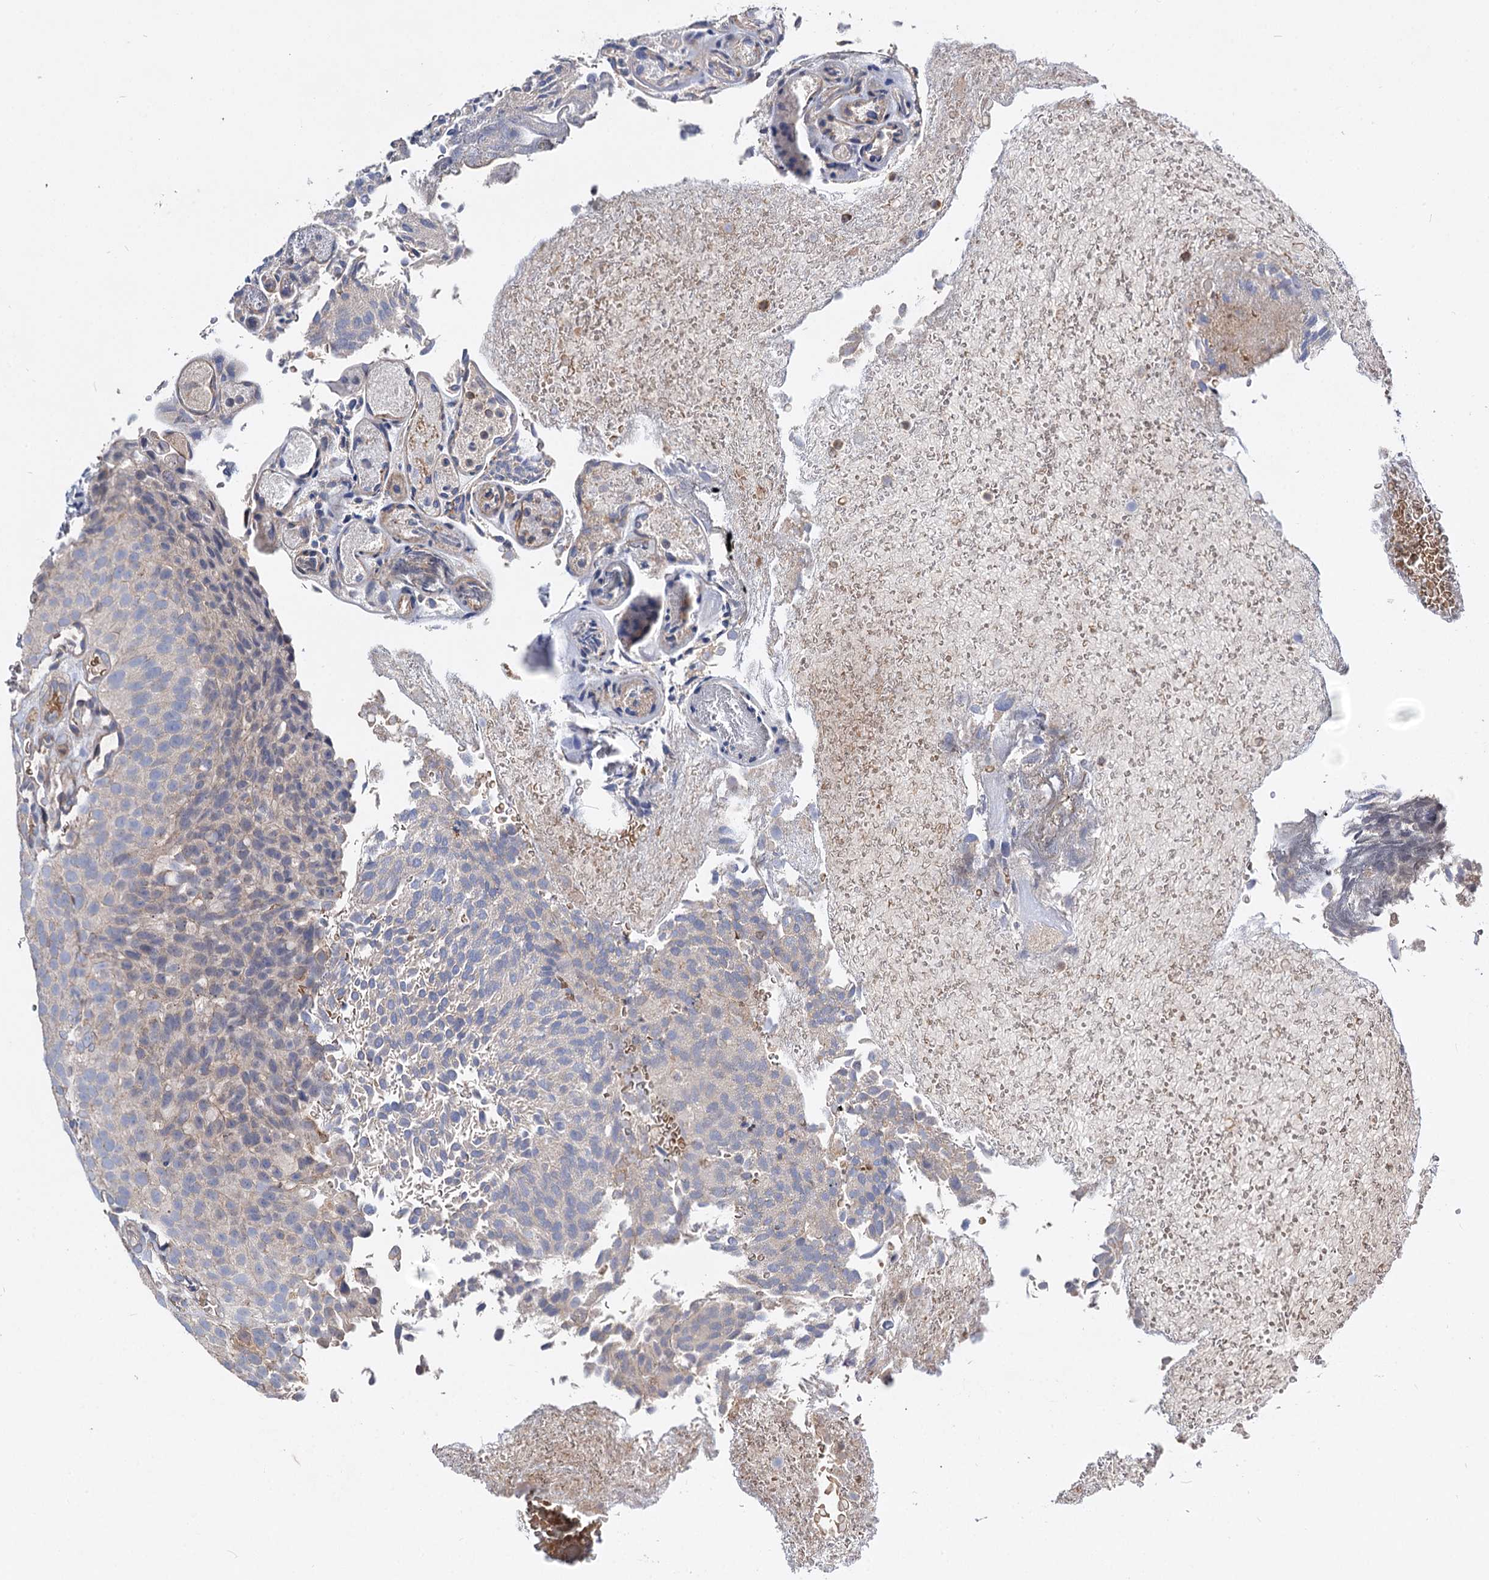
{"staining": {"intensity": "negative", "quantity": "none", "location": "none"}, "tissue": "urothelial cancer", "cell_type": "Tumor cells", "image_type": "cancer", "snomed": [{"axis": "morphology", "description": "Urothelial carcinoma, Low grade"}, {"axis": "topography", "description": "Urinary bladder"}], "caption": "A histopathology image of human low-grade urothelial carcinoma is negative for staining in tumor cells.", "gene": "HVCN1", "patient": {"sex": "male", "age": 78}}